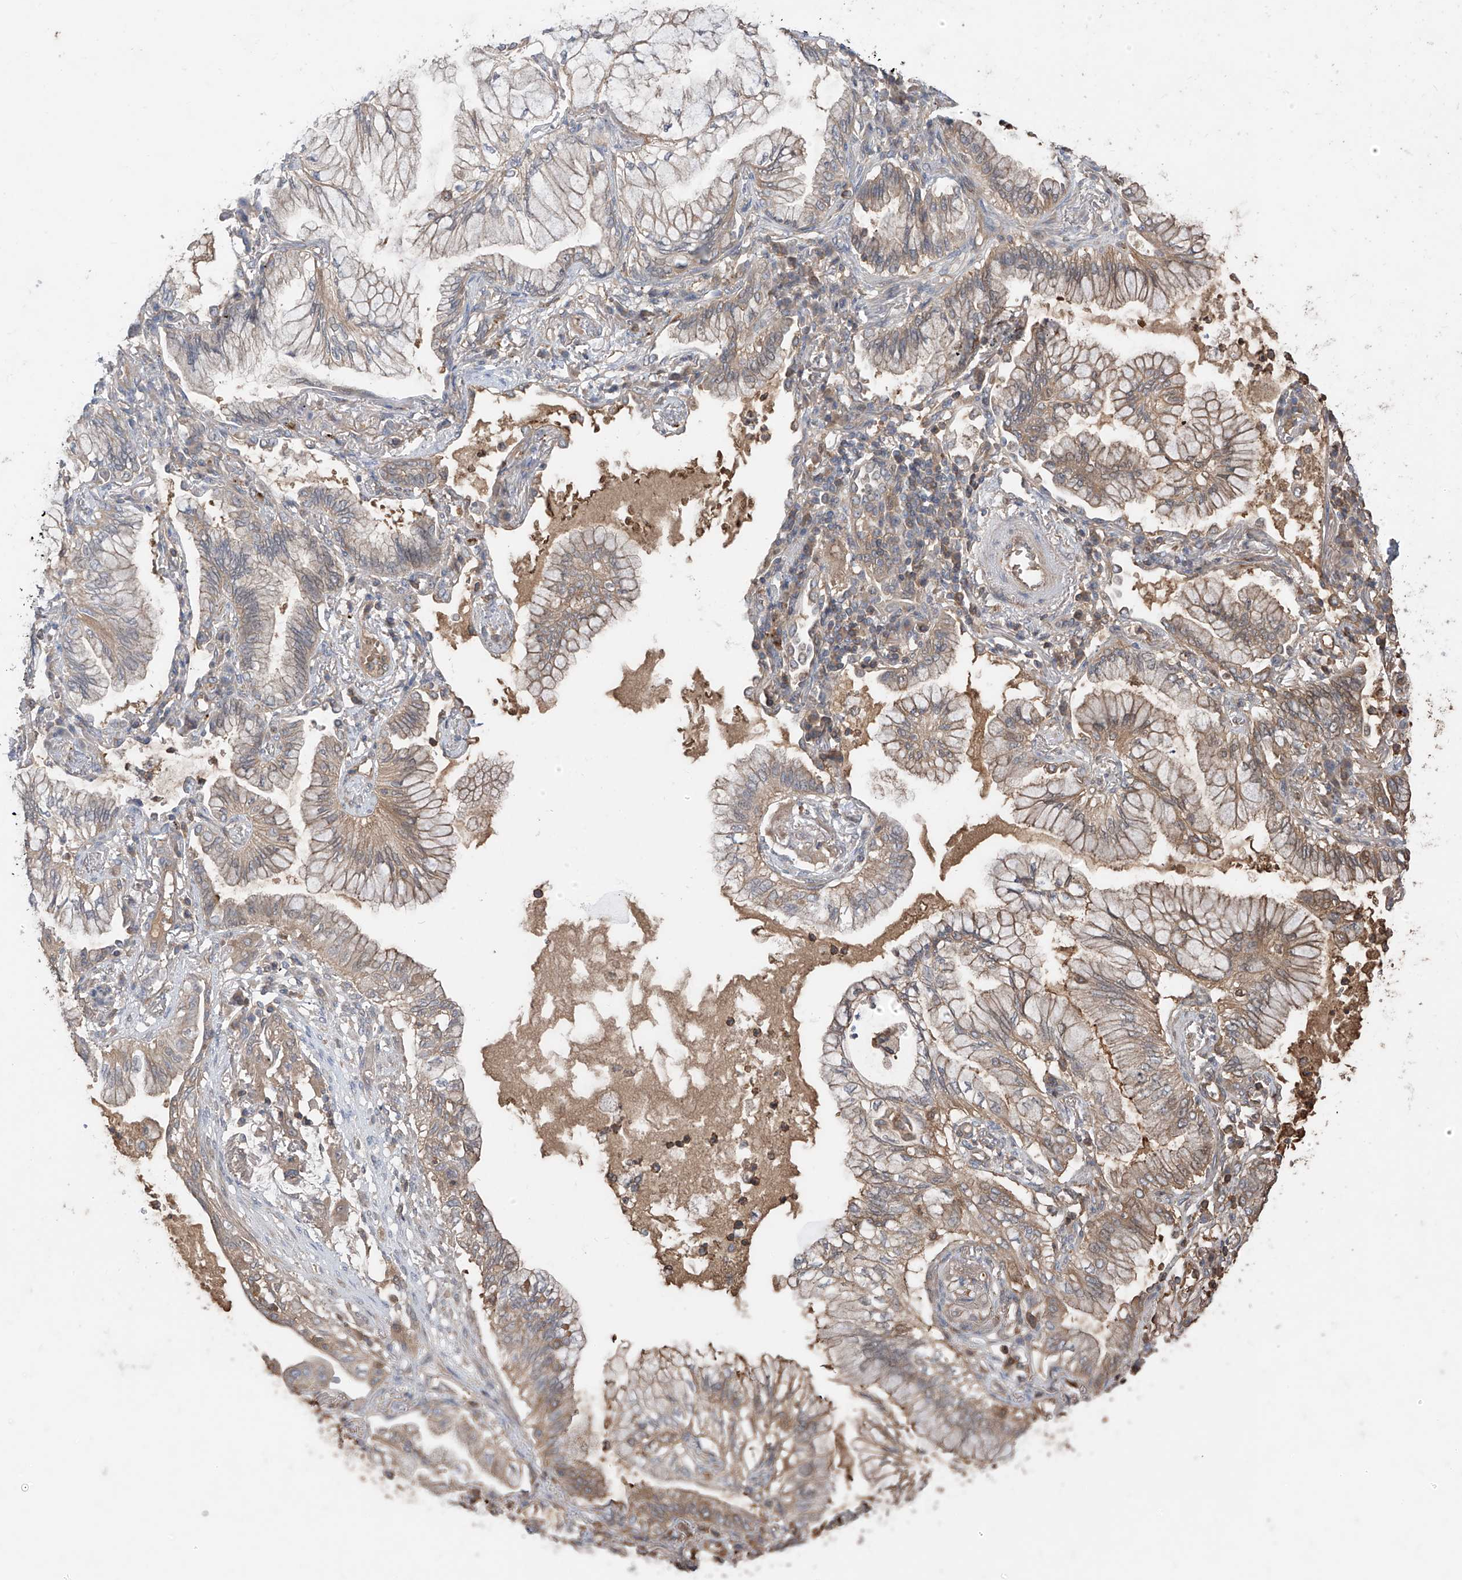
{"staining": {"intensity": "moderate", "quantity": ">75%", "location": "cytoplasmic/membranous"}, "tissue": "lung cancer", "cell_type": "Tumor cells", "image_type": "cancer", "snomed": [{"axis": "morphology", "description": "Adenocarcinoma, NOS"}, {"axis": "topography", "description": "Lung"}], "caption": "Lung adenocarcinoma stained with immunohistochemistry (IHC) demonstrates moderate cytoplasmic/membranous staining in approximately >75% of tumor cells. Nuclei are stained in blue.", "gene": "CACNA2D4", "patient": {"sex": "female", "age": 70}}